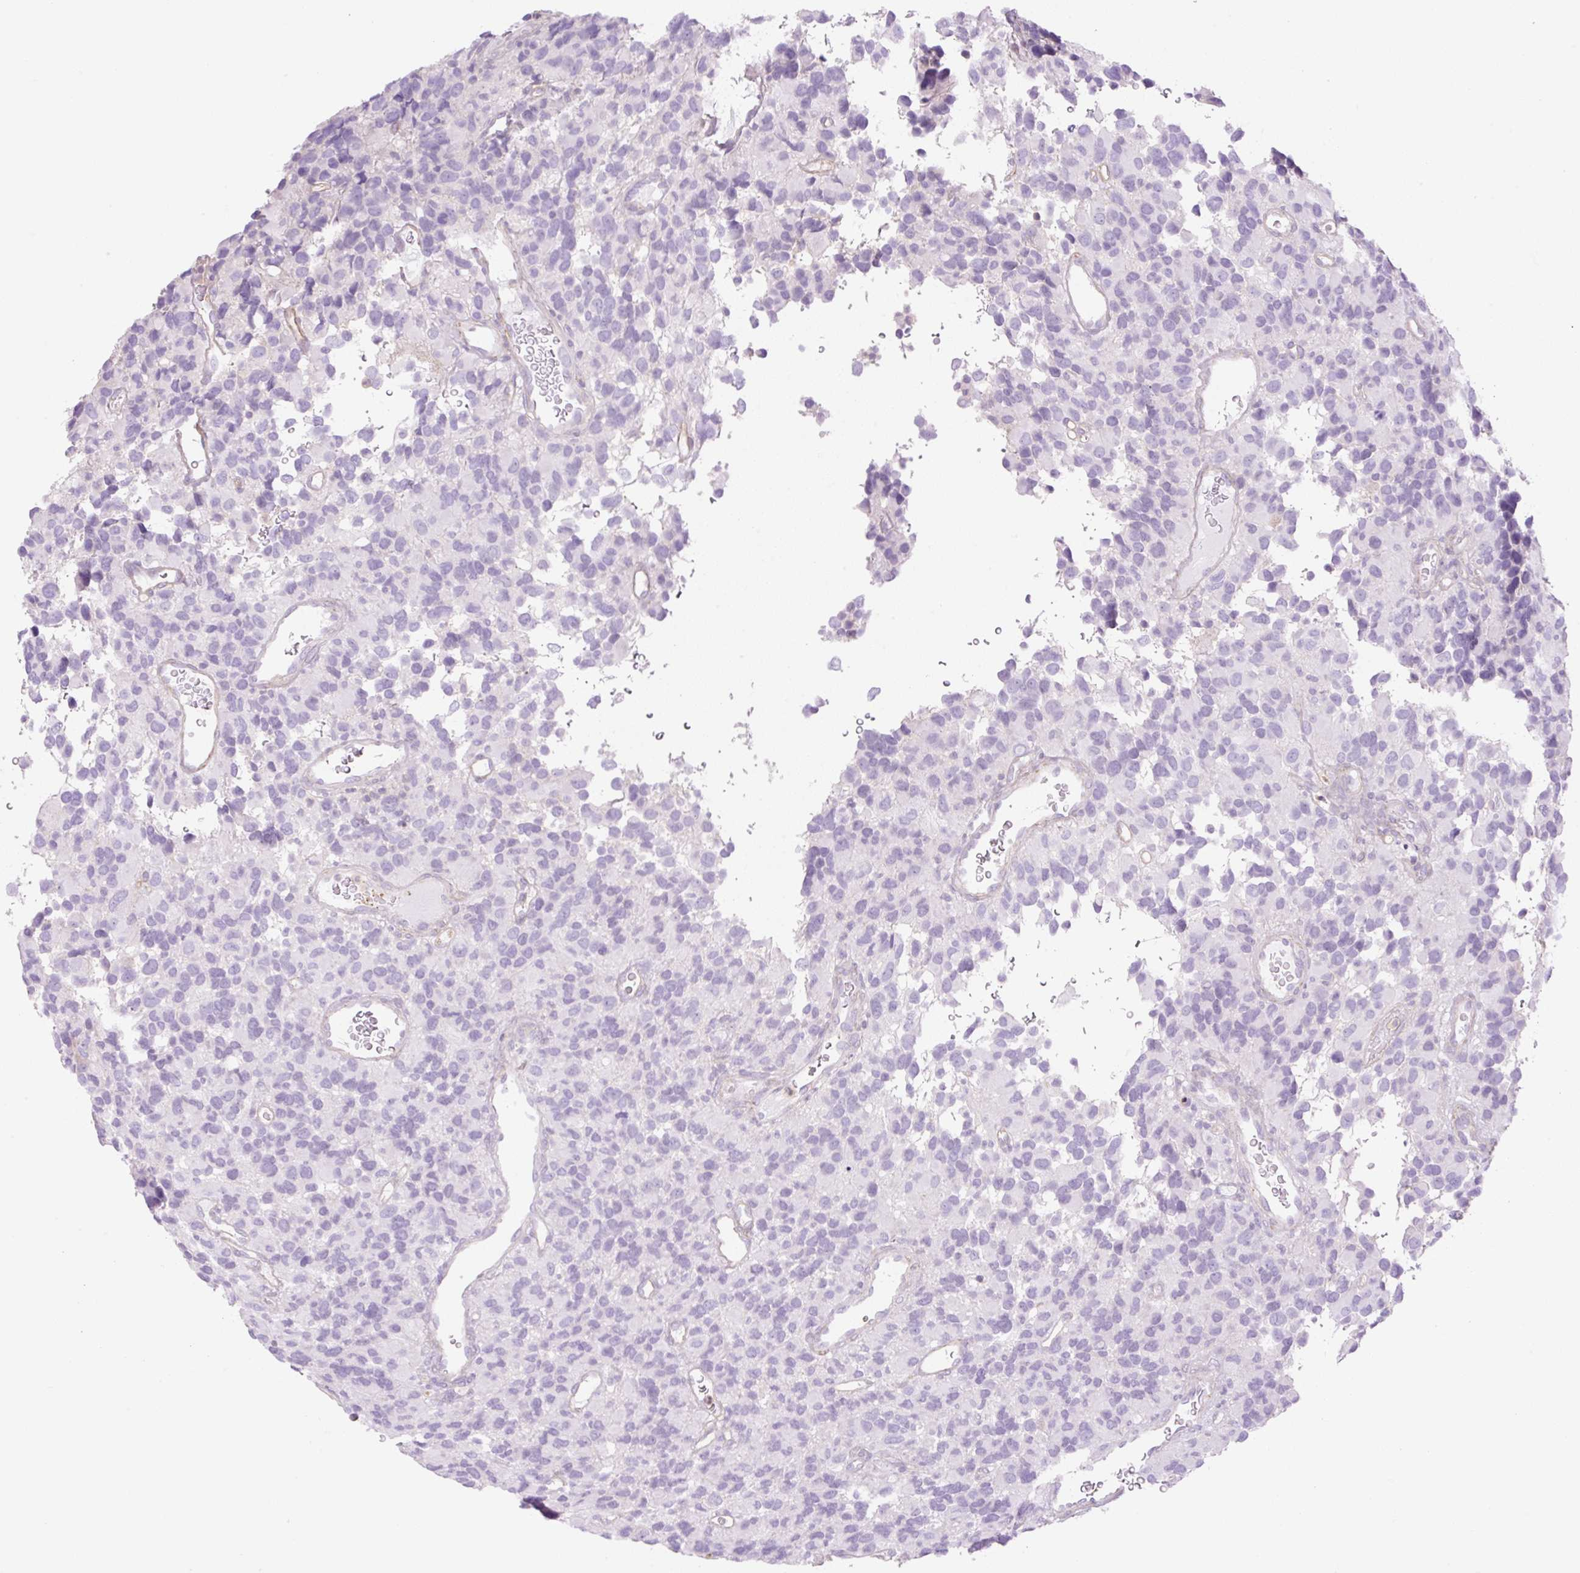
{"staining": {"intensity": "negative", "quantity": "none", "location": "none"}, "tissue": "glioma", "cell_type": "Tumor cells", "image_type": "cancer", "snomed": [{"axis": "morphology", "description": "Glioma, malignant, High grade"}, {"axis": "topography", "description": "Brain"}], "caption": "This is an immunohistochemistry histopathology image of human malignant glioma (high-grade). There is no positivity in tumor cells.", "gene": "EHD3", "patient": {"sex": "male", "age": 77}}